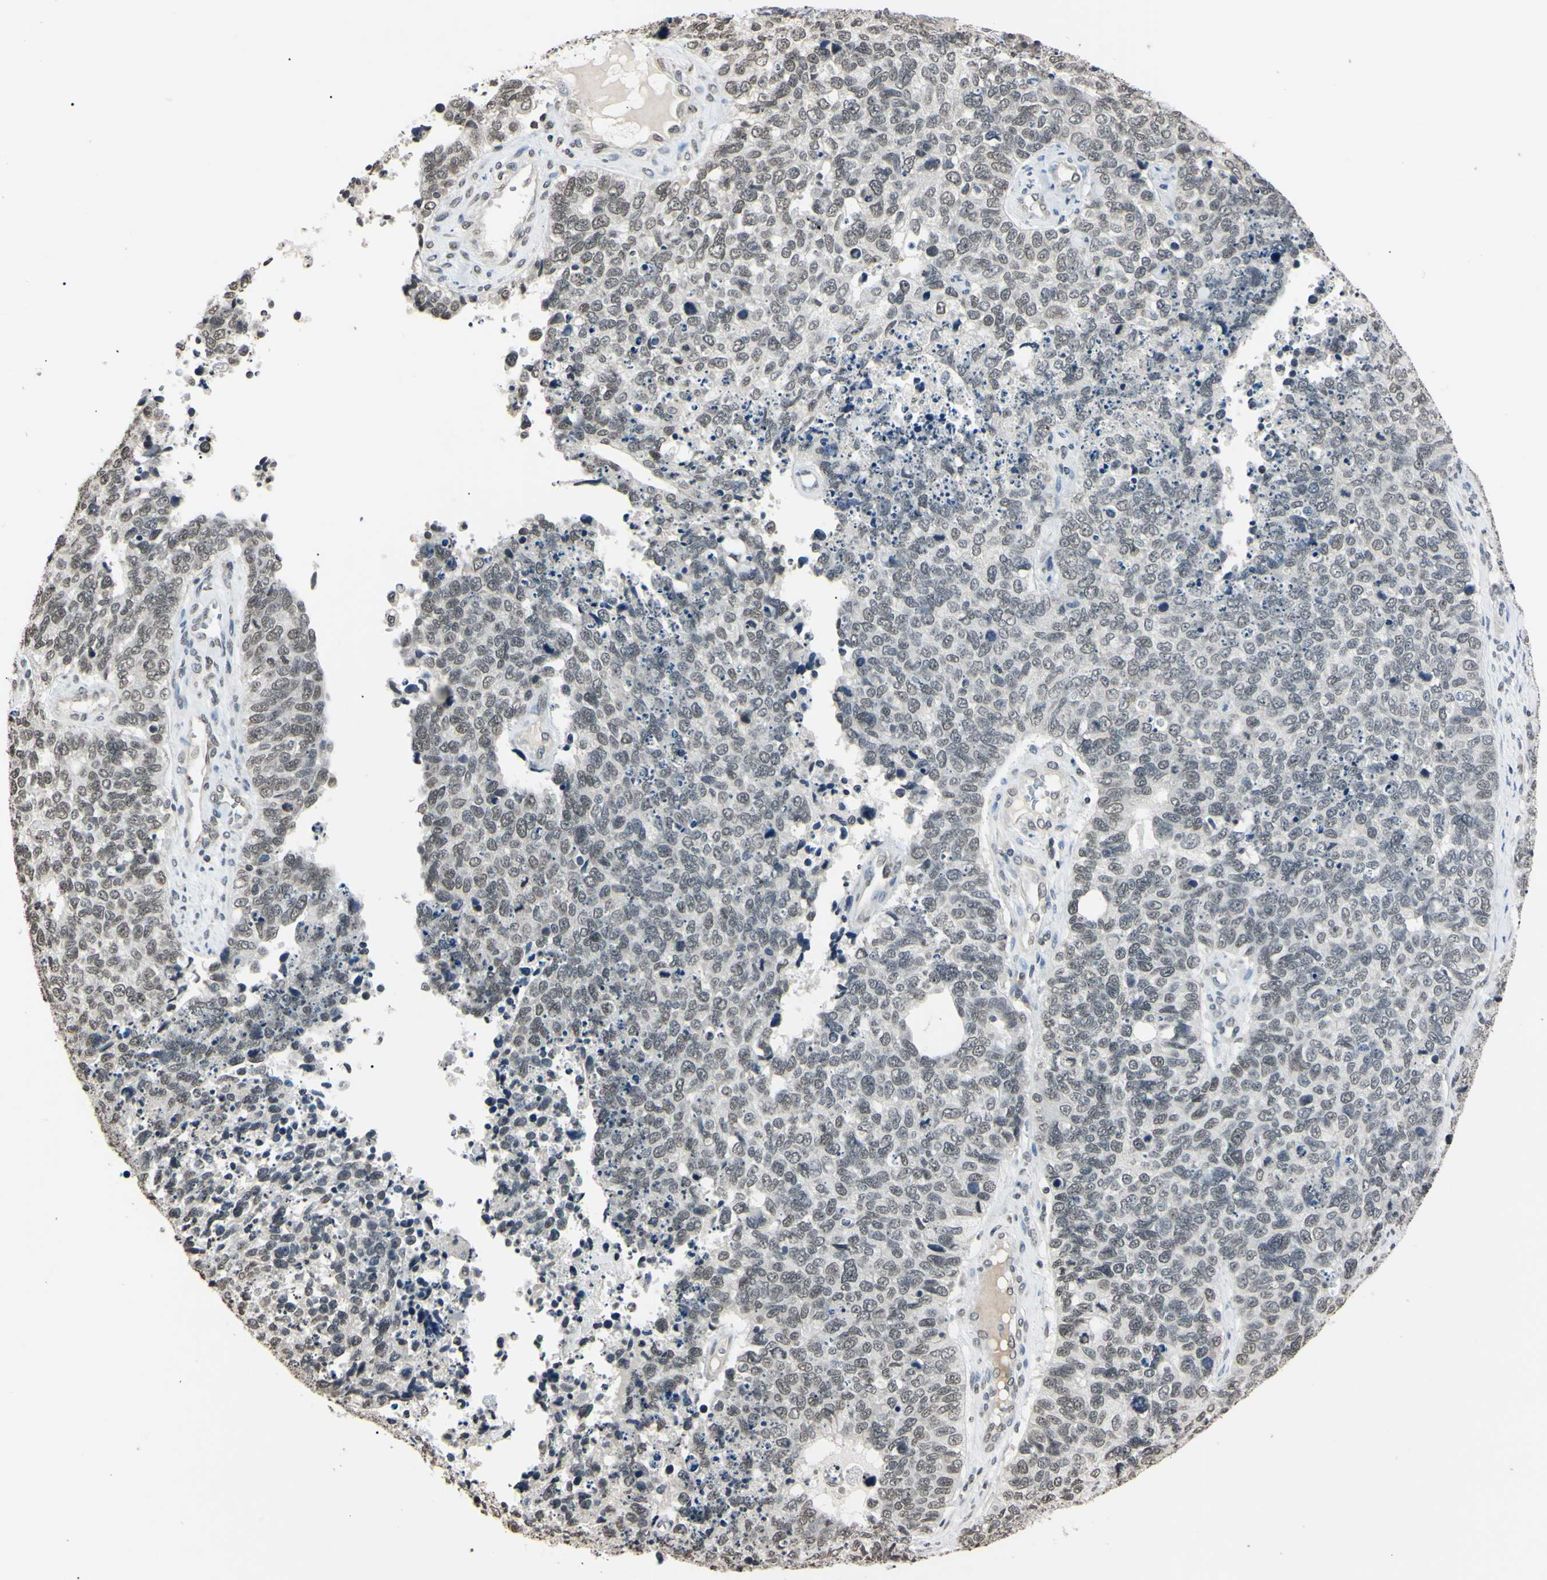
{"staining": {"intensity": "weak", "quantity": "25%-75%", "location": "nuclear"}, "tissue": "cervical cancer", "cell_type": "Tumor cells", "image_type": "cancer", "snomed": [{"axis": "morphology", "description": "Squamous cell carcinoma, NOS"}, {"axis": "topography", "description": "Cervix"}], "caption": "Cervical squamous cell carcinoma stained with DAB immunohistochemistry (IHC) demonstrates low levels of weak nuclear staining in approximately 25%-75% of tumor cells.", "gene": "CDC45", "patient": {"sex": "female", "age": 63}}